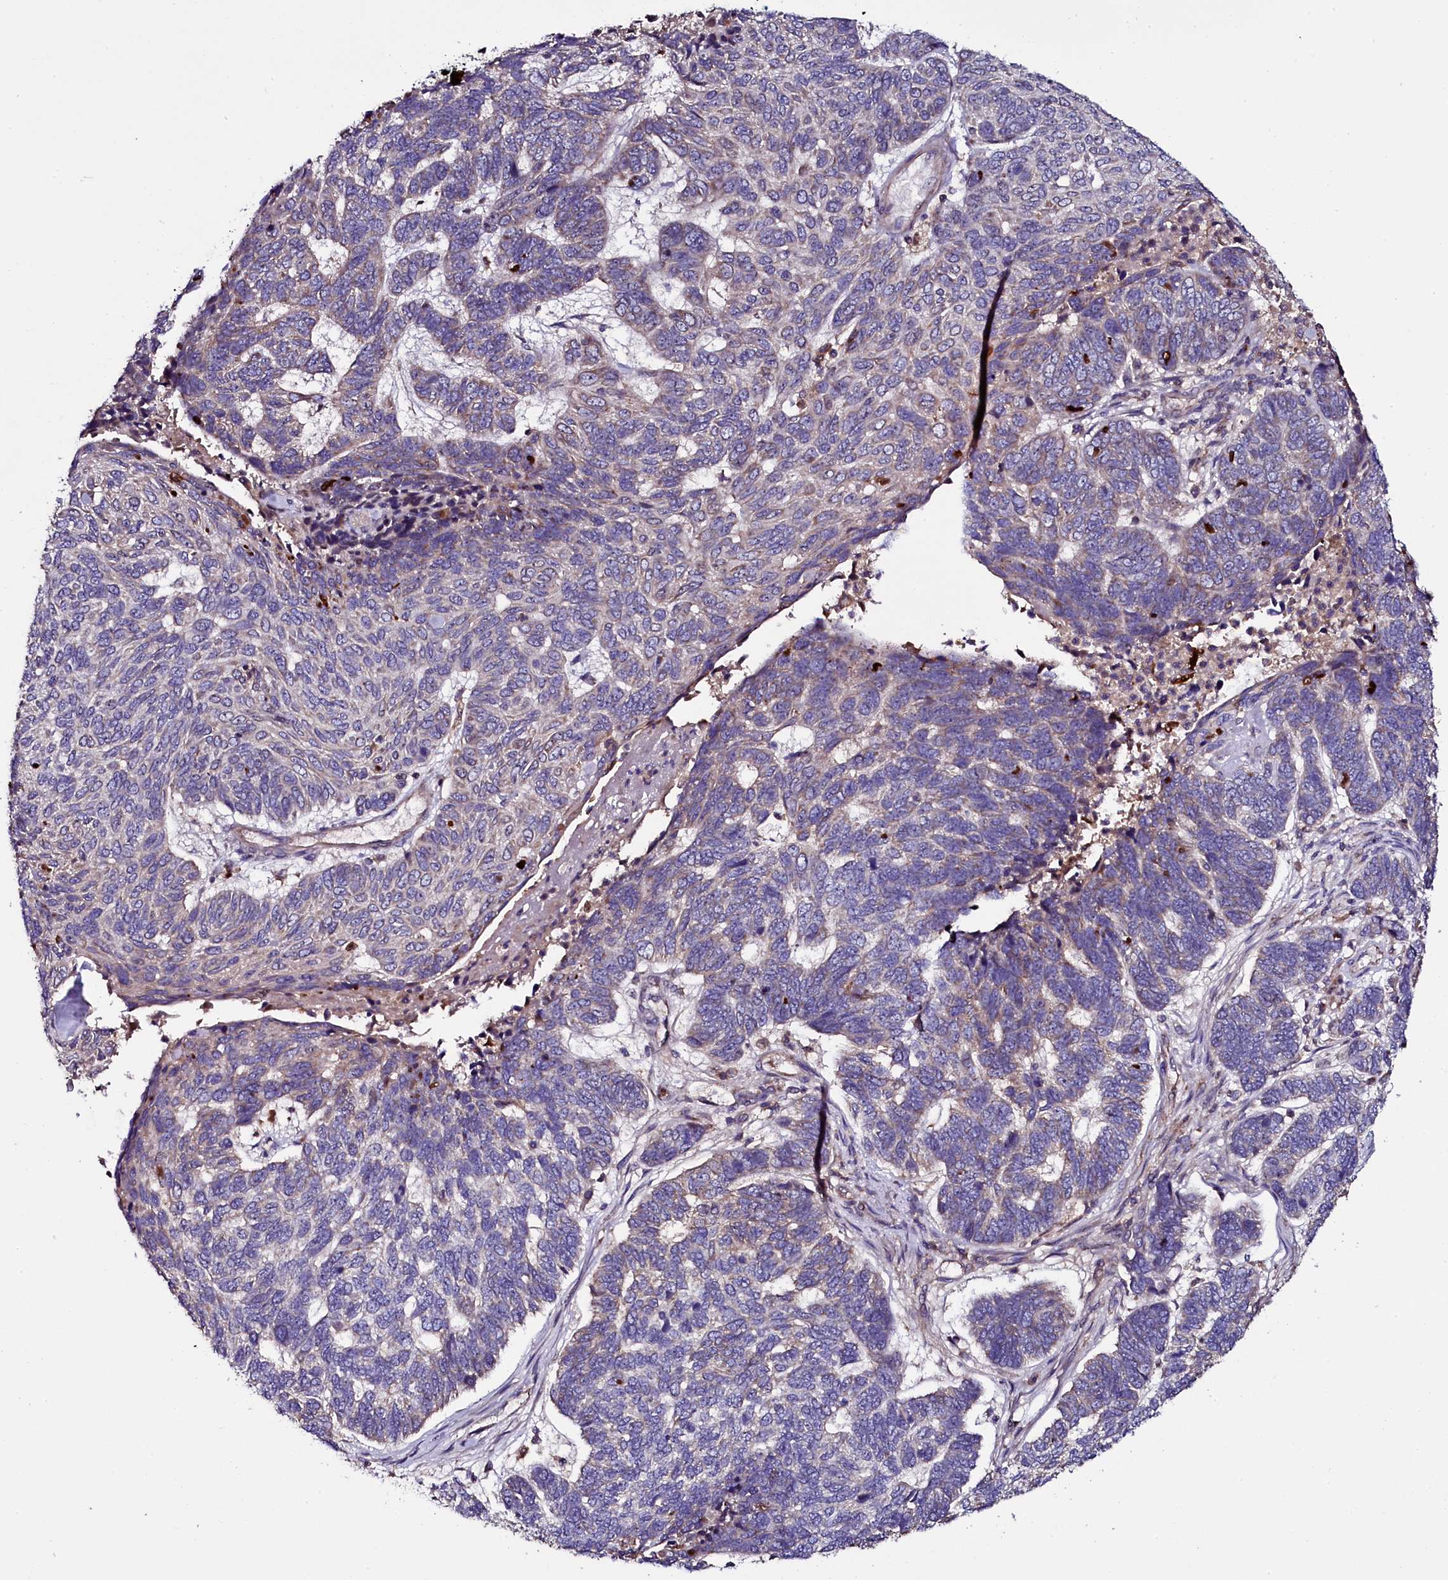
{"staining": {"intensity": "weak", "quantity": "<25%", "location": "cytoplasmic/membranous"}, "tissue": "skin cancer", "cell_type": "Tumor cells", "image_type": "cancer", "snomed": [{"axis": "morphology", "description": "Basal cell carcinoma"}, {"axis": "topography", "description": "Skin"}], "caption": "Immunohistochemical staining of basal cell carcinoma (skin) displays no significant staining in tumor cells.", "gene": "NAA80", "patient": {"sex": "female", "age": 65}}